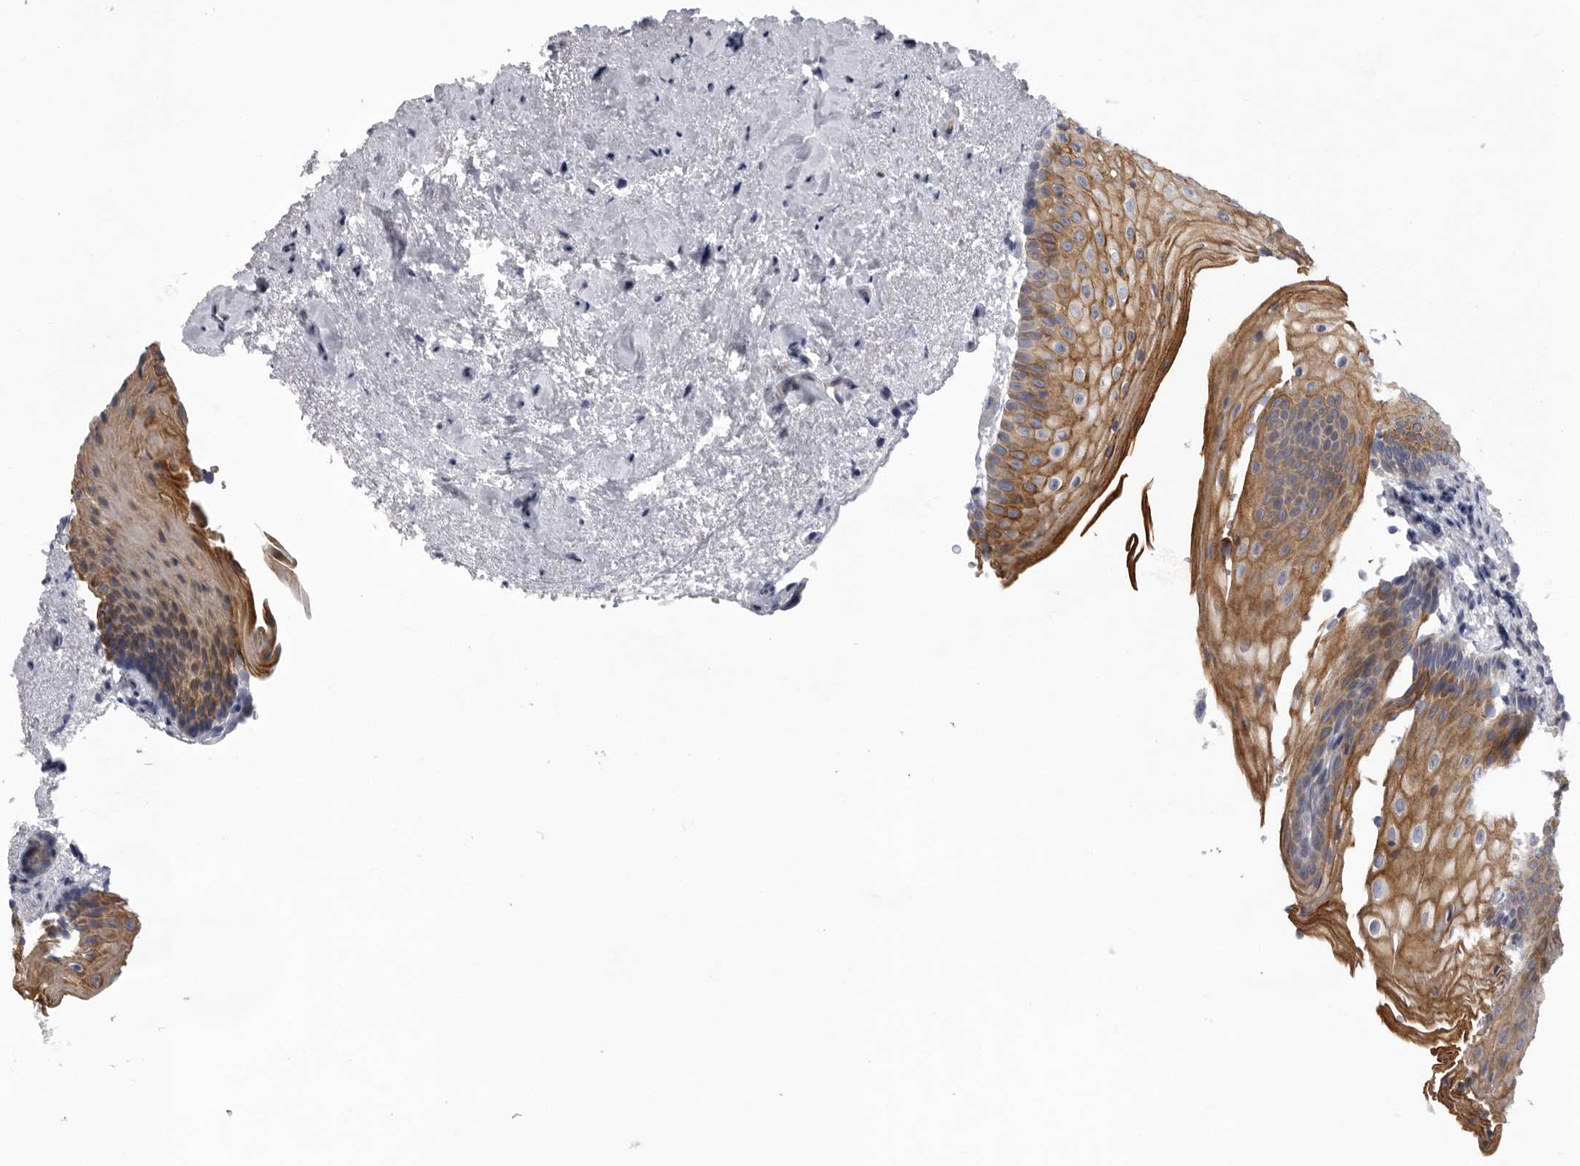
{"staining": {"intensity": "strong", "quantity": ">75%", "location": "cytoplasmic/membranous"}, "tissue": "urinary bladder", "cell_type": "Urothelial cells", "image_type": "normal", "snomed": [{"axis": "morphology", "description": "Normal tissue, NOS"}, {"axis": "topography", "description": "Urinary bladder"}], "caption": "DAB immunohistochemical staining of unremarkable human urinary bladder reveals strong cytoplasmic/membranous protein positivity in approximately >75% of urothelial cells. The protein is stained brown, and the nuclei are stained in blue (DAB IHC with brightfield microscopy, high magnification).", "gene": "USP24", "patient": {"sex": "female", "age": 67}}